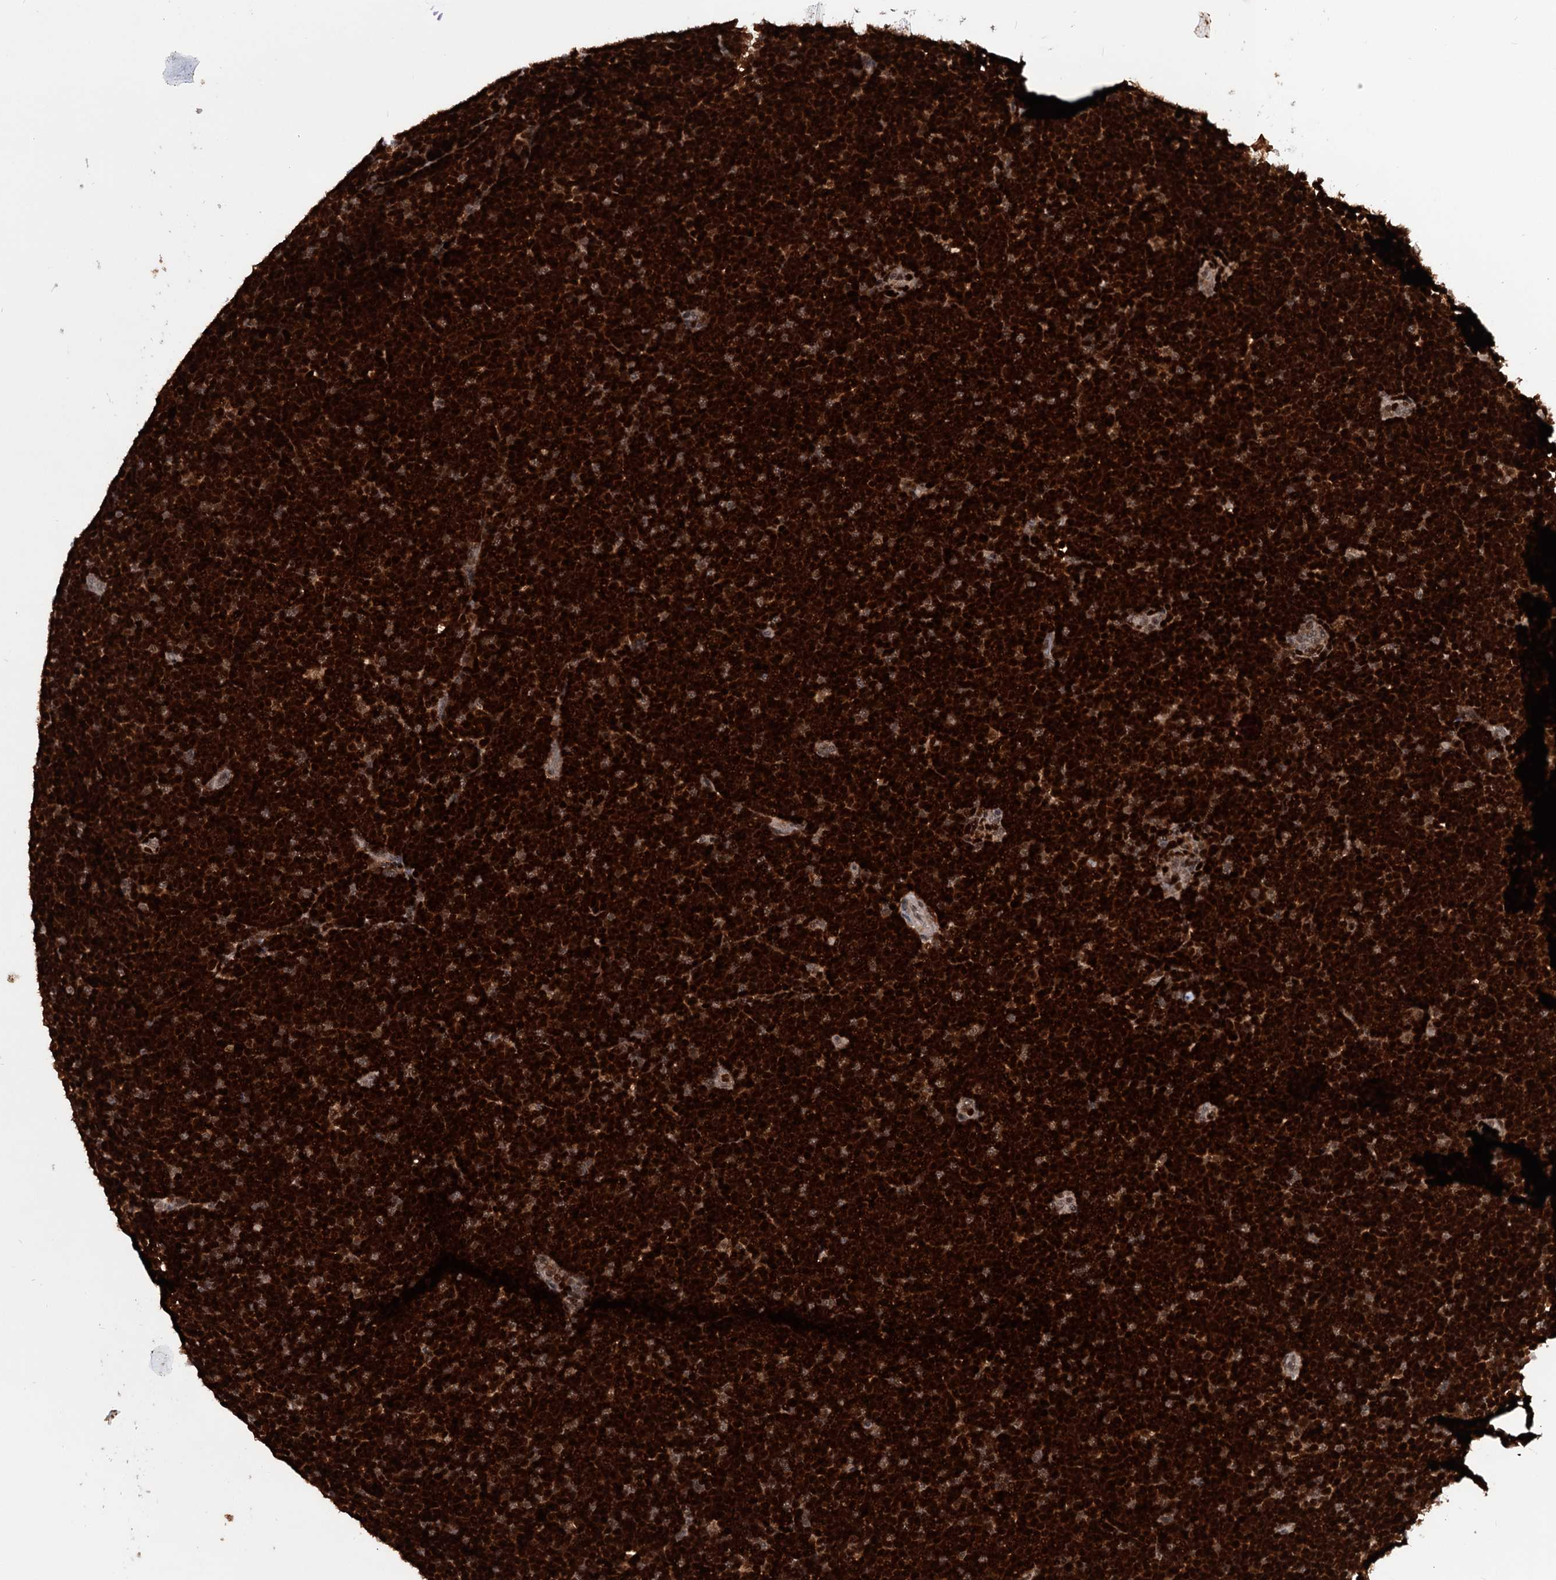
{"staining": {"intensity": "strong", "quantity": ">75%", "location": "cytoplasmic/membranous,nuclear"}, "tissue": "lymphoma", "cell_type": "Tumor cells", "image_type": "cancer", "snomed": [{"axis": "morphology", "description": "Malignant lymphoma, non-Hodgkin's type, High grade"}, {"axis": "topography", "description": "Lymph node"}], "caption": "About >75% of tumor cells in human lymphoma show strong cytoplasmic/membranous and nuclear protein staining as visualized by brown immunohistochemical staining.", "gene": "RNASEH2B", "patient": {"sex": "male", "age": 13}}